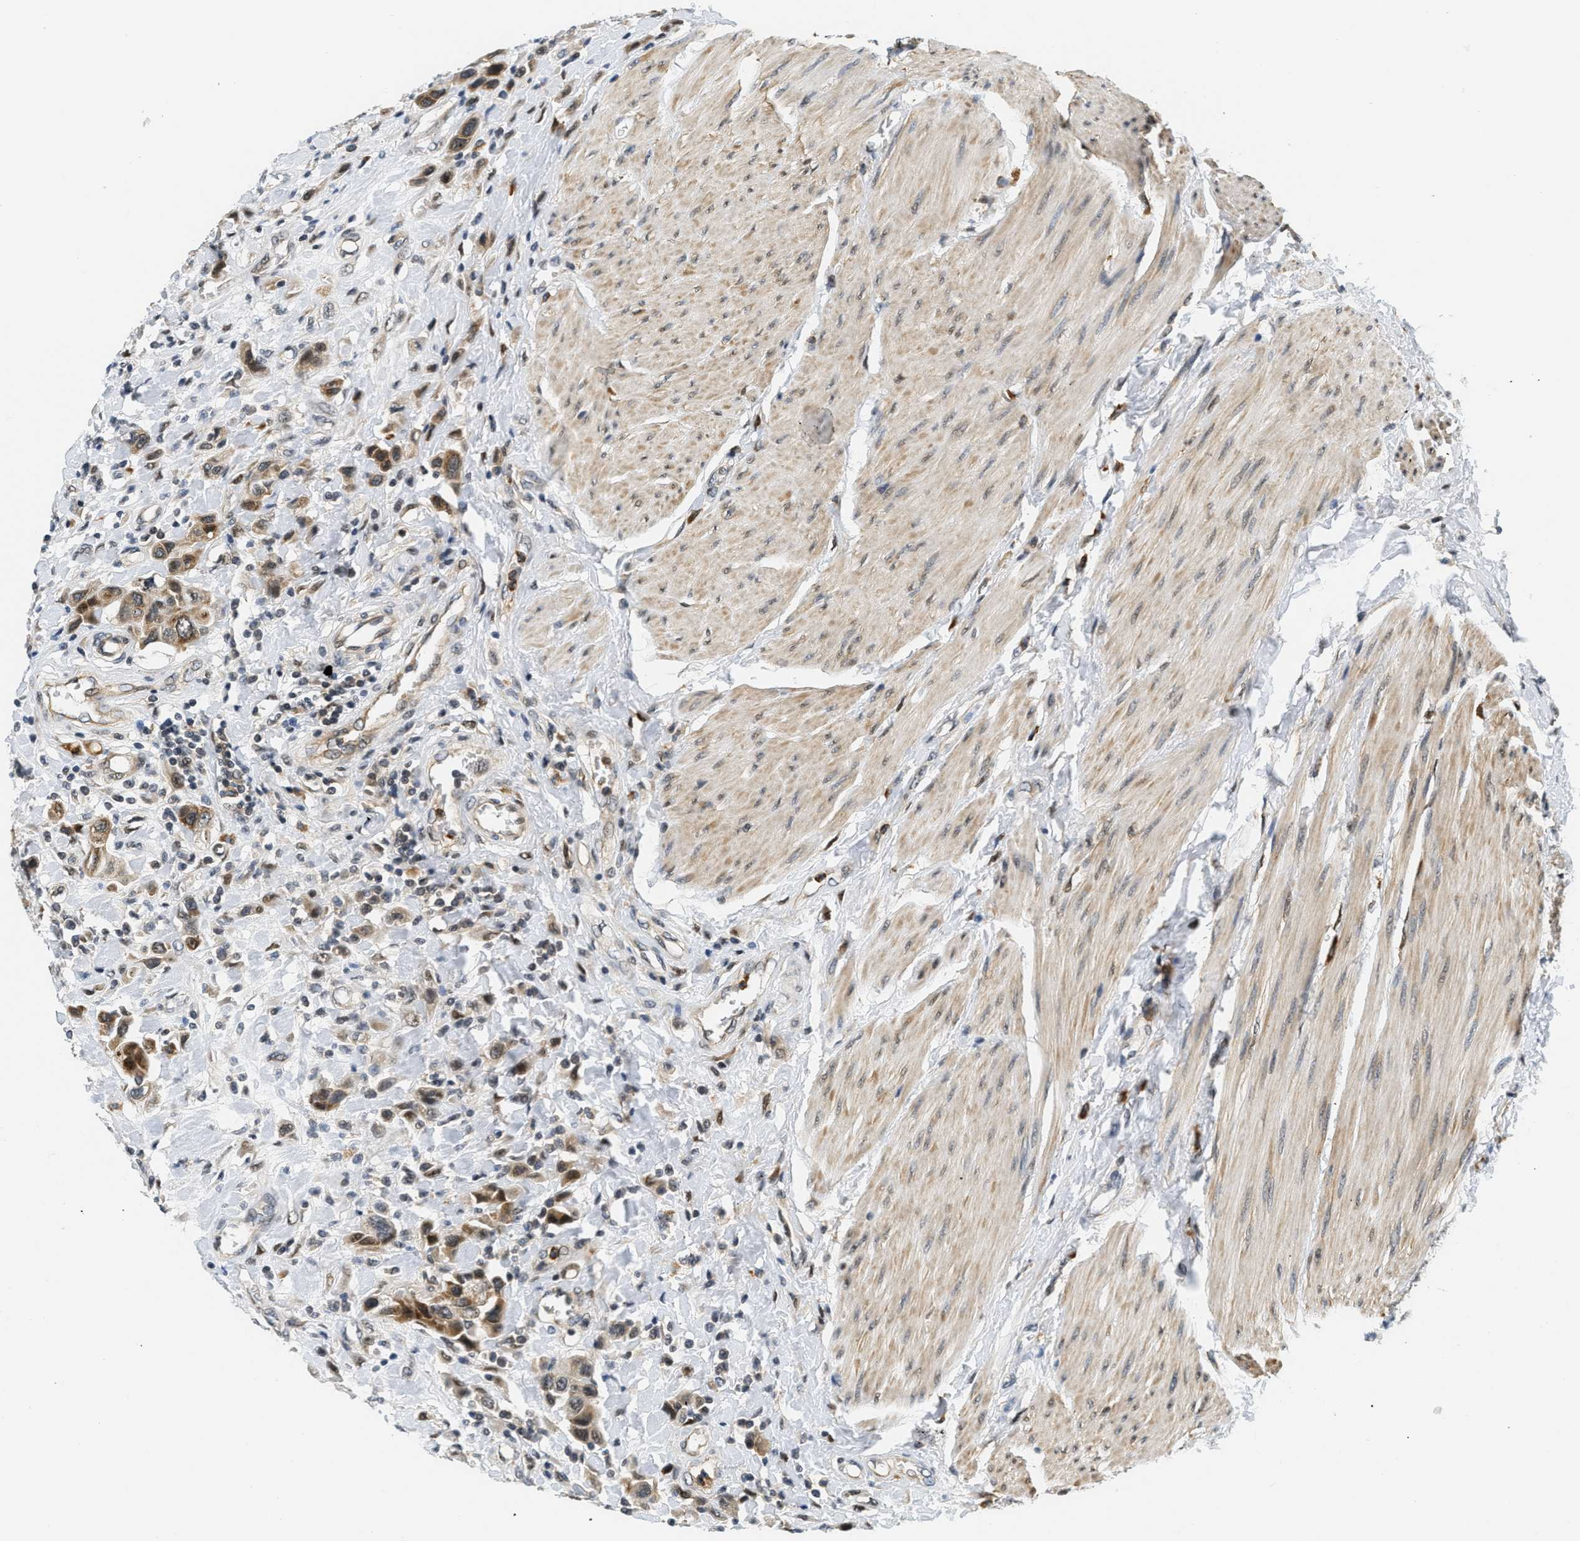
{"staining": {"intensity": "moderate", "quantity": ">75%", "location": "cytoplasmic/membranous"}, "tissue": "urothelial cancer", "cell_type": "Tumor cells", "image_type": "cancer", "snomed": [{"axis": "morphology", "description": "Urothelial carcinoma, High grade"}, {"axis": "topography", "description": "Urinary bladder"}], "caption": "Human high-grade urothelial carcinoma stained for a protein (brown) exhibits moderate cytoplasmic/membranous positive expression in approximately >75% of tumor cells.", "gene": "KMT2A", "patient": {"sex": "male", "age": 50}}